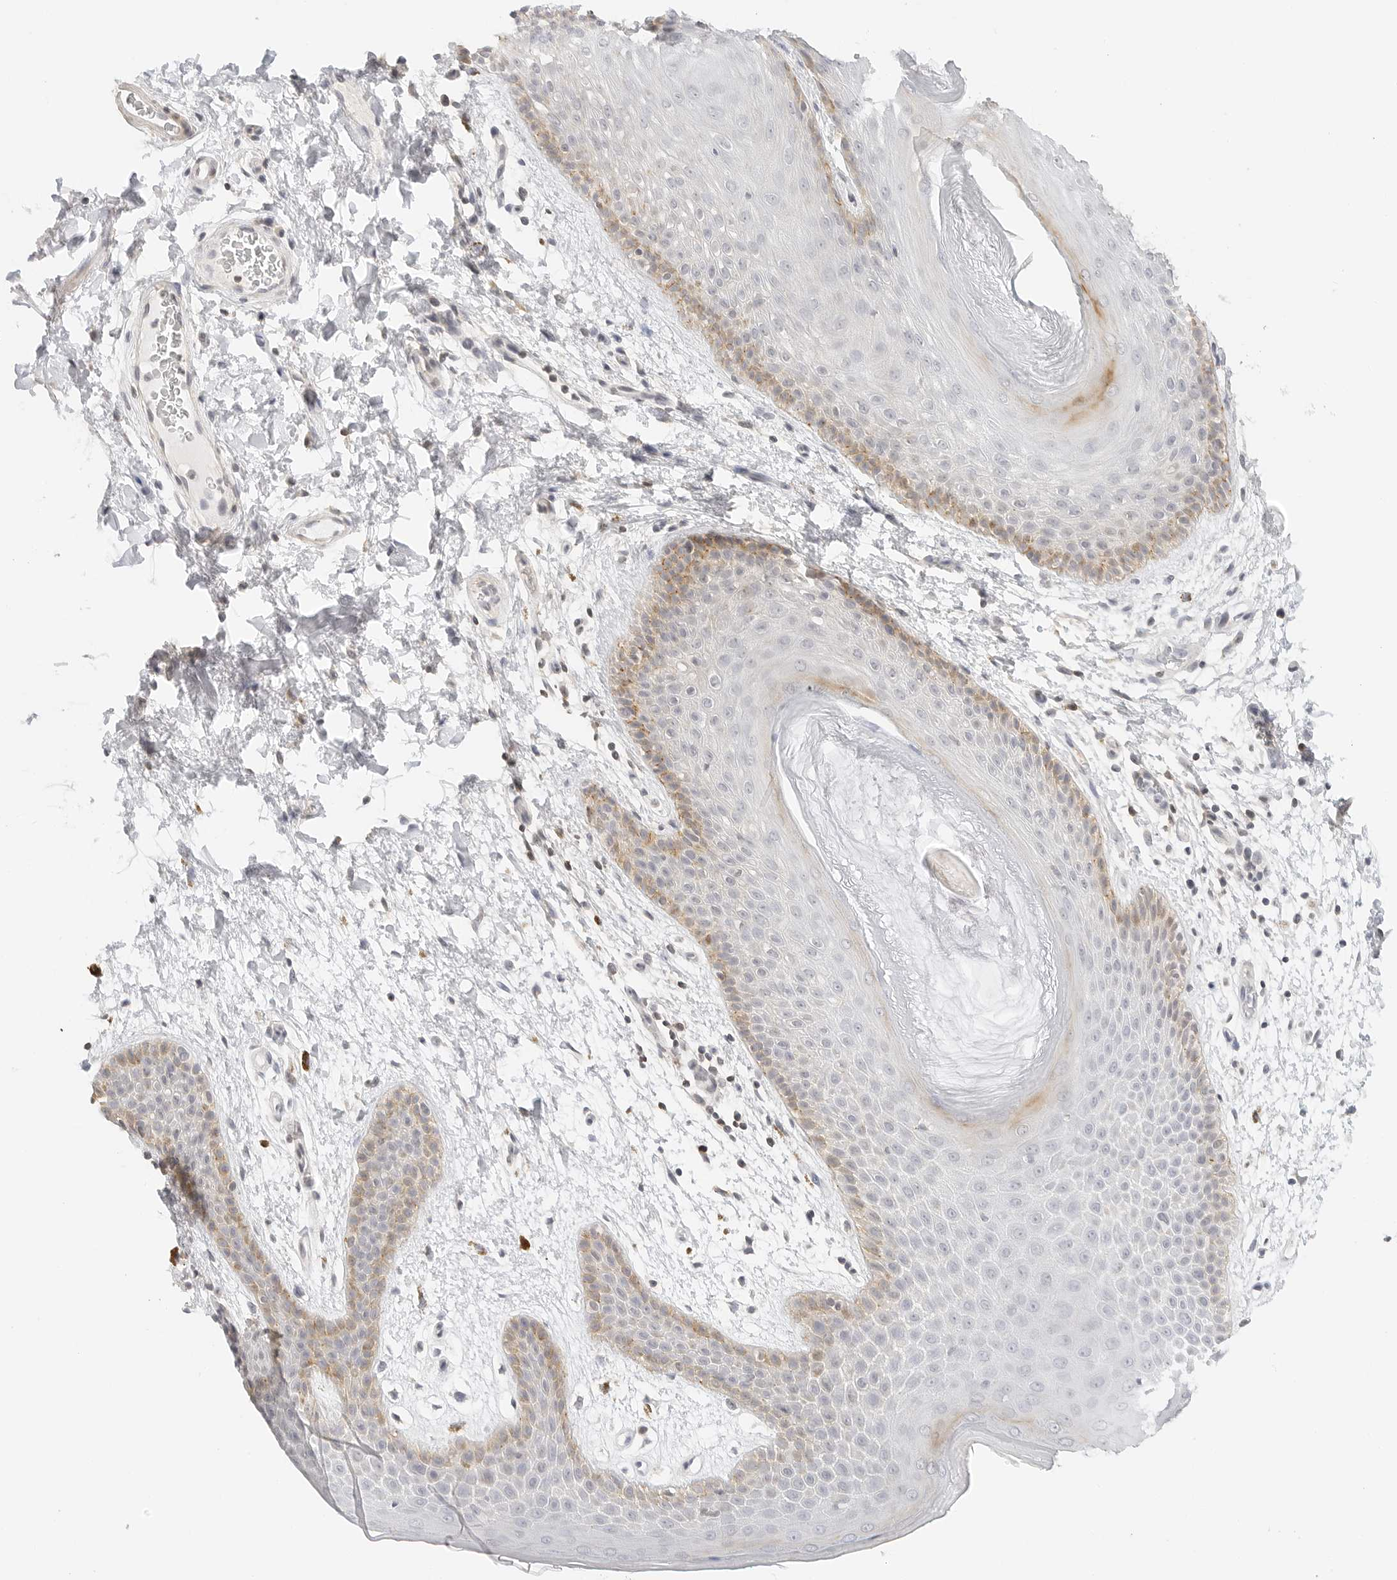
{"staining": {"intensity": "moderate", "quantity": "<25%", "location": "cytoplasmic/membranous"}, "tissue": "skin", "cell_type": "Epidermal cells", "image_type": "normal", "snomed": [{"axis": "morphology", "description": "Normal tissue, NOS"}, {"axis": "topography", "description": "Anal"}], "caption": "DAB immunohistochemical staining of benign skin exhibits moderate cytoplasmic/membranous protein positivity in about <25% of epidermal cells. The staining was performed using DAB, with brown indicating positive protein expression. Nuclei are stained blue with hematoxylin.", "gene": "PCDH19", "patient": {"sex": "male", "age": 74}}